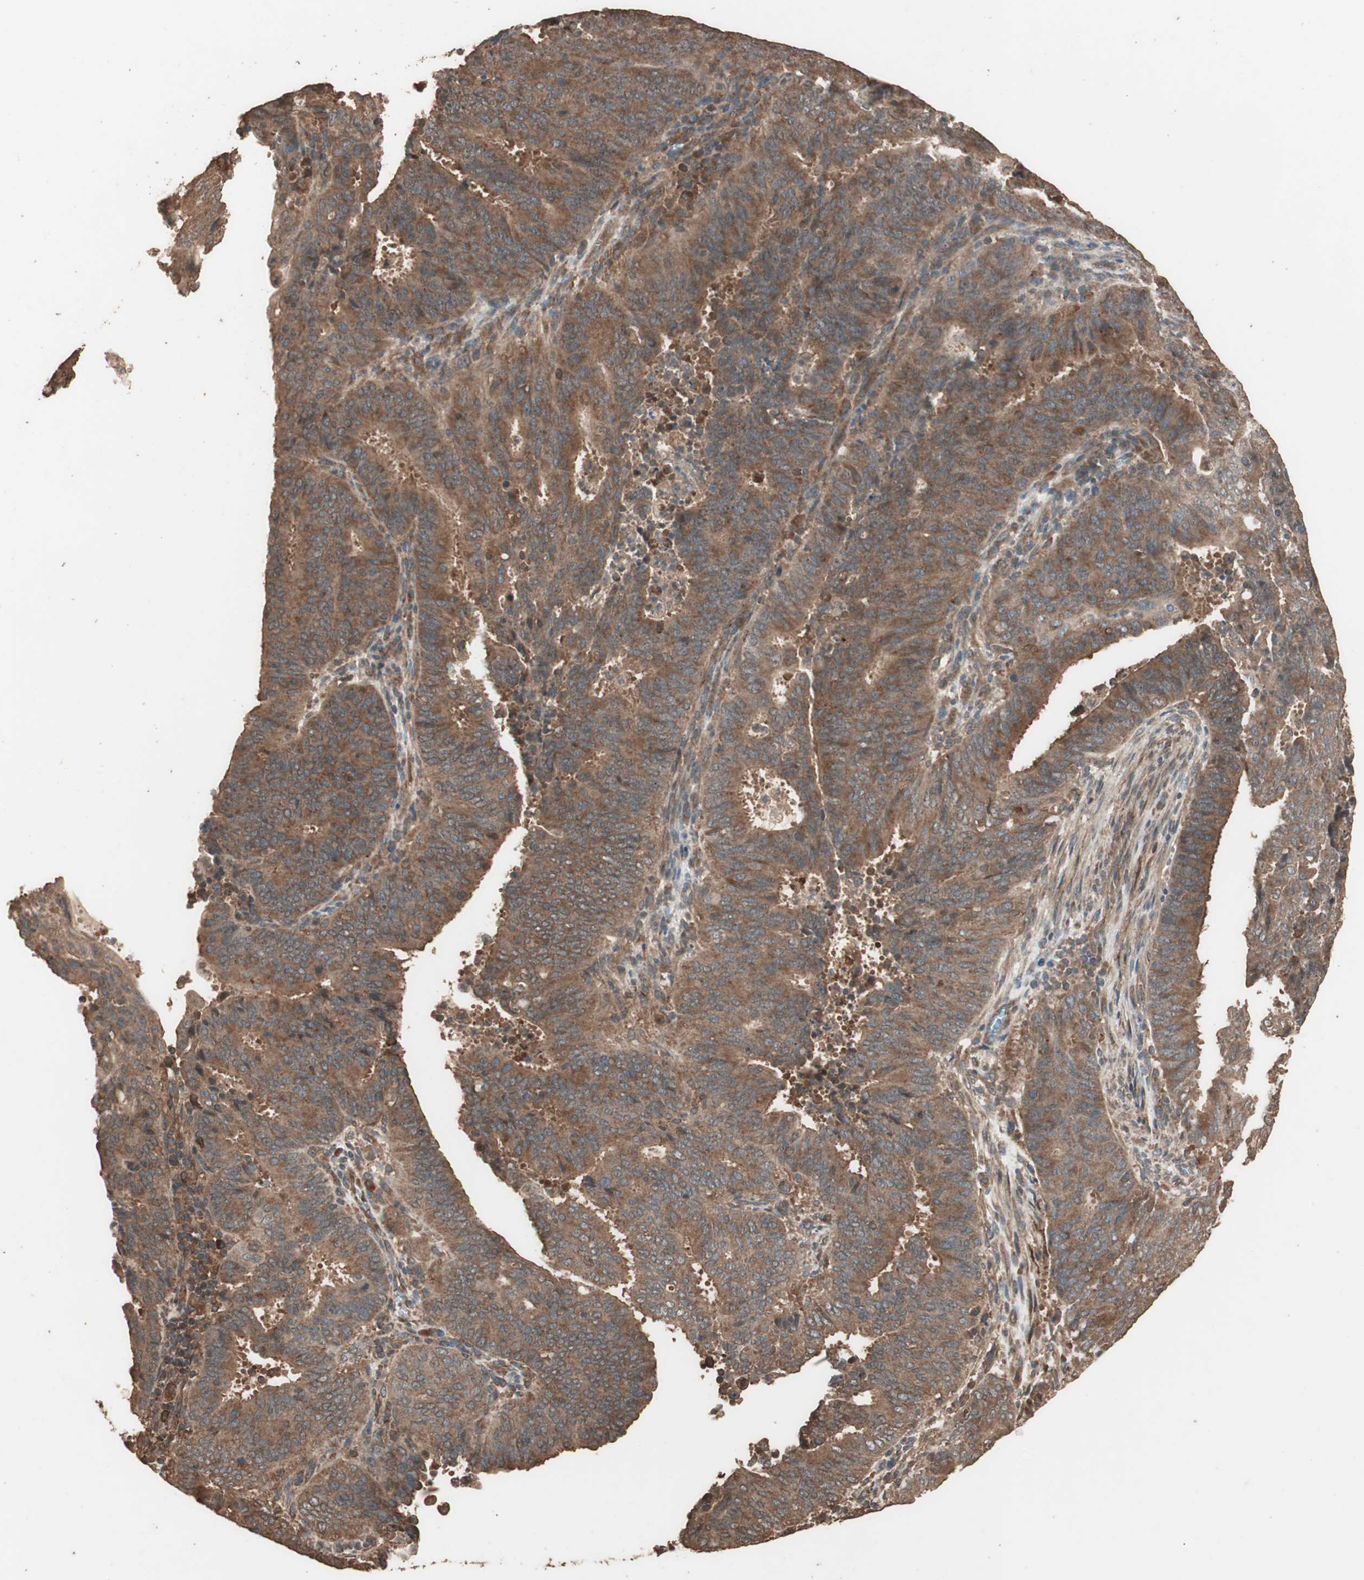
{"staining": {"intensity": "moderate", "quantity": ">75%", "location": "cytoplasmic/membranous"}, "tissue": "cervical cancer", "cell_type": "Tumor cells", "image_type": "cancer", "snomed": [{"axis": "morphology", "description": "Adenocarcinoma, NOS"}, {"axis": "topography", "description": "Cervix"}], "caption": "Cervical adenocarcinoma tissue demonstrates moderate cytoplasmic/membranous positivity in about >75% of tumor cells, visualized by immunohistochemistry. (DAB (3,3'-diaminobenzidine) IHC with brightfield microscopy, high magnification).", "gene": "CCN4", "patient": {"sex": "female", "age": 44}}